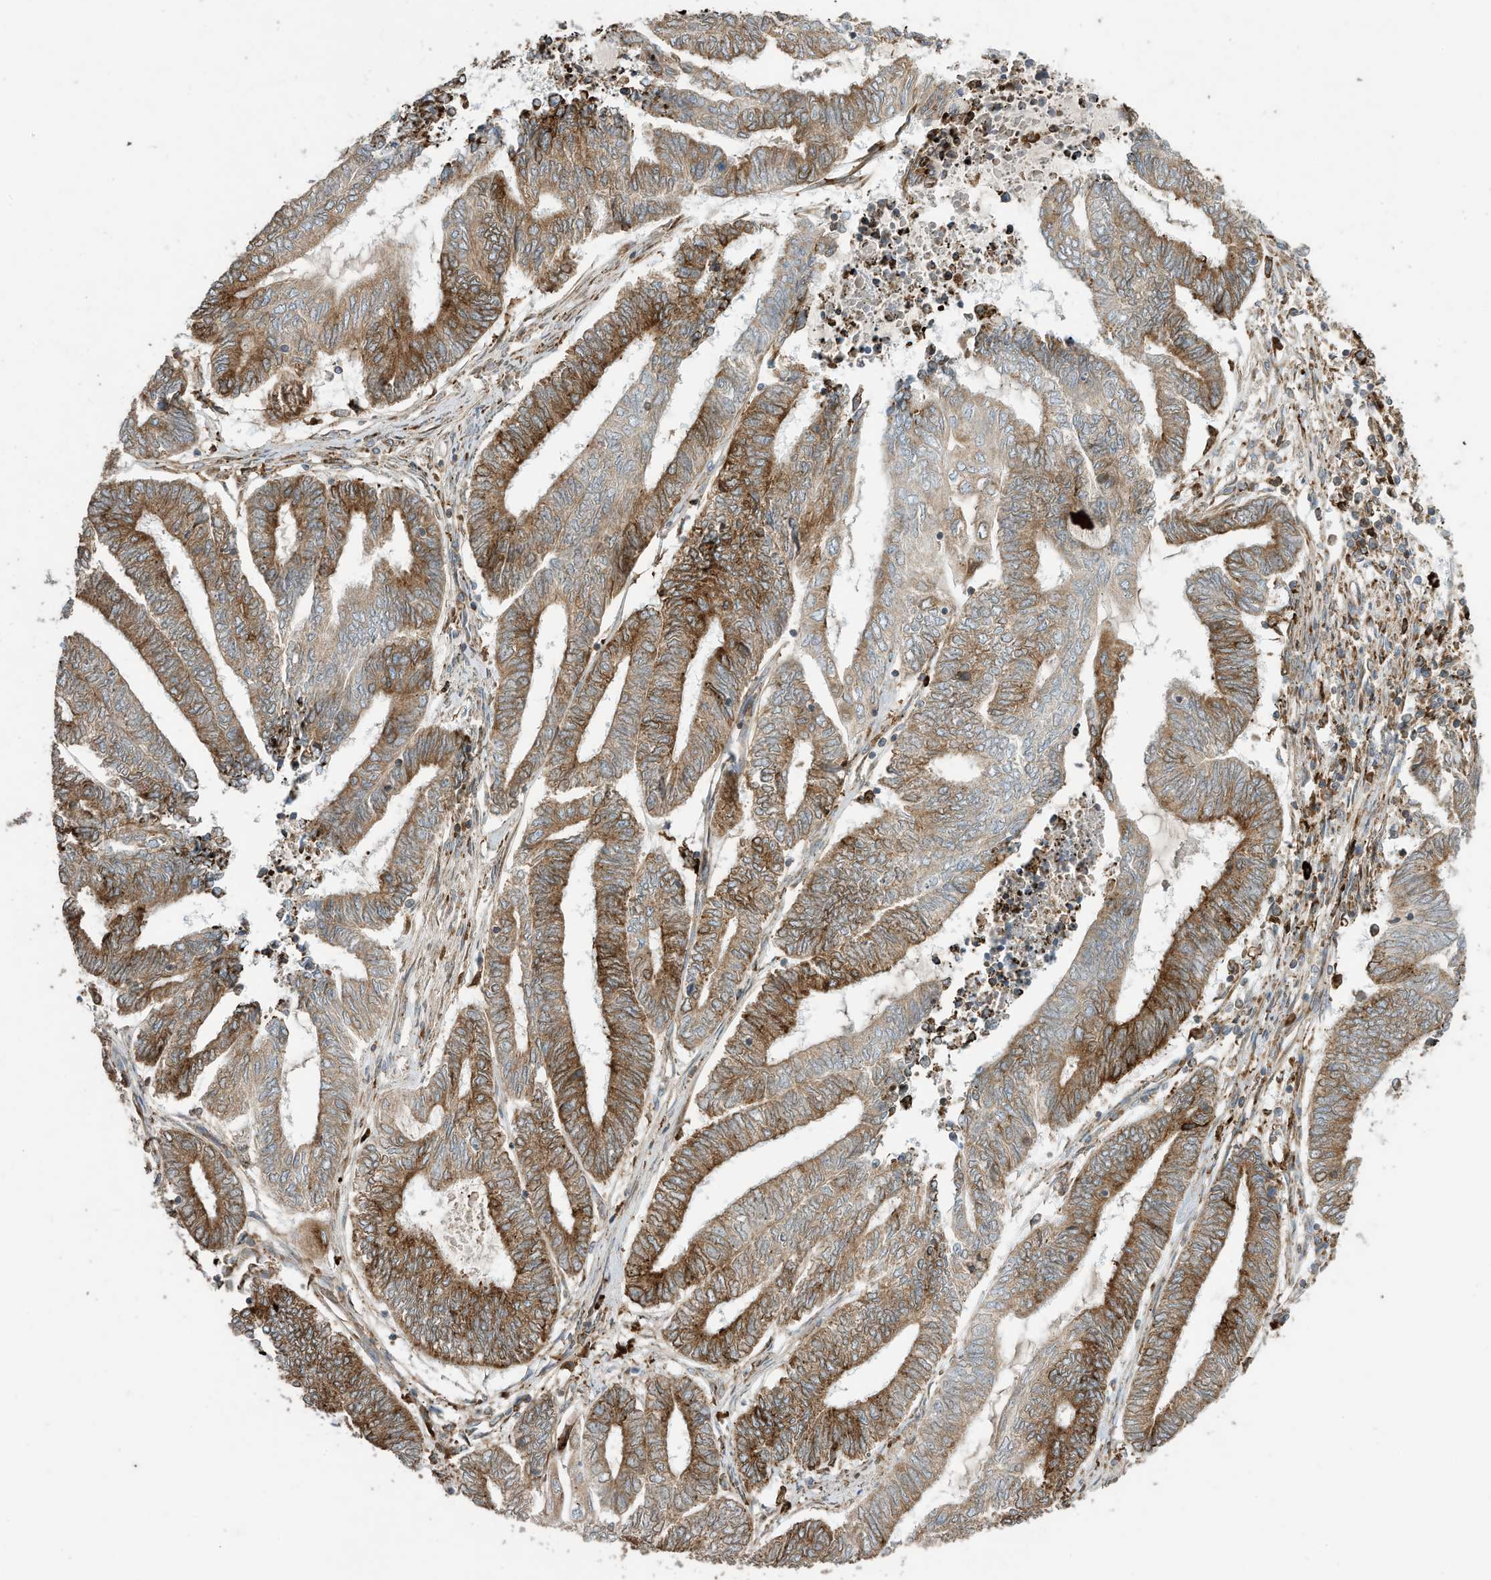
{"staining": {"intensity": "moderate", "quantity": ">75%", "location": "cytoplasmic/membranous"}, "tissue": "endometrial cancer", "cell_type": "Tumor cells", "image_type": "cancer", "snomed": [{"axis": "morphology", "description": "Adenocarcinoma, NOS"}, {"axis": "topography", "description": "Uterus"}, {"axis": "topography", "description": "Endometrium"}], "caption": "Immunohistochemistry histopathology image of neoplastic tissue: human adenocarcinoma (endometrial) stained using immunohistochemistry (IHC) reveals medium levels of moderate protein expression localized specifically in the cytoplasmic/membranous of tumor cells, appearing as a cytoplasmic/membranous brown color.", "gene": "TRNAU1AP", "patient": {"sex": "female", "age": 70}}